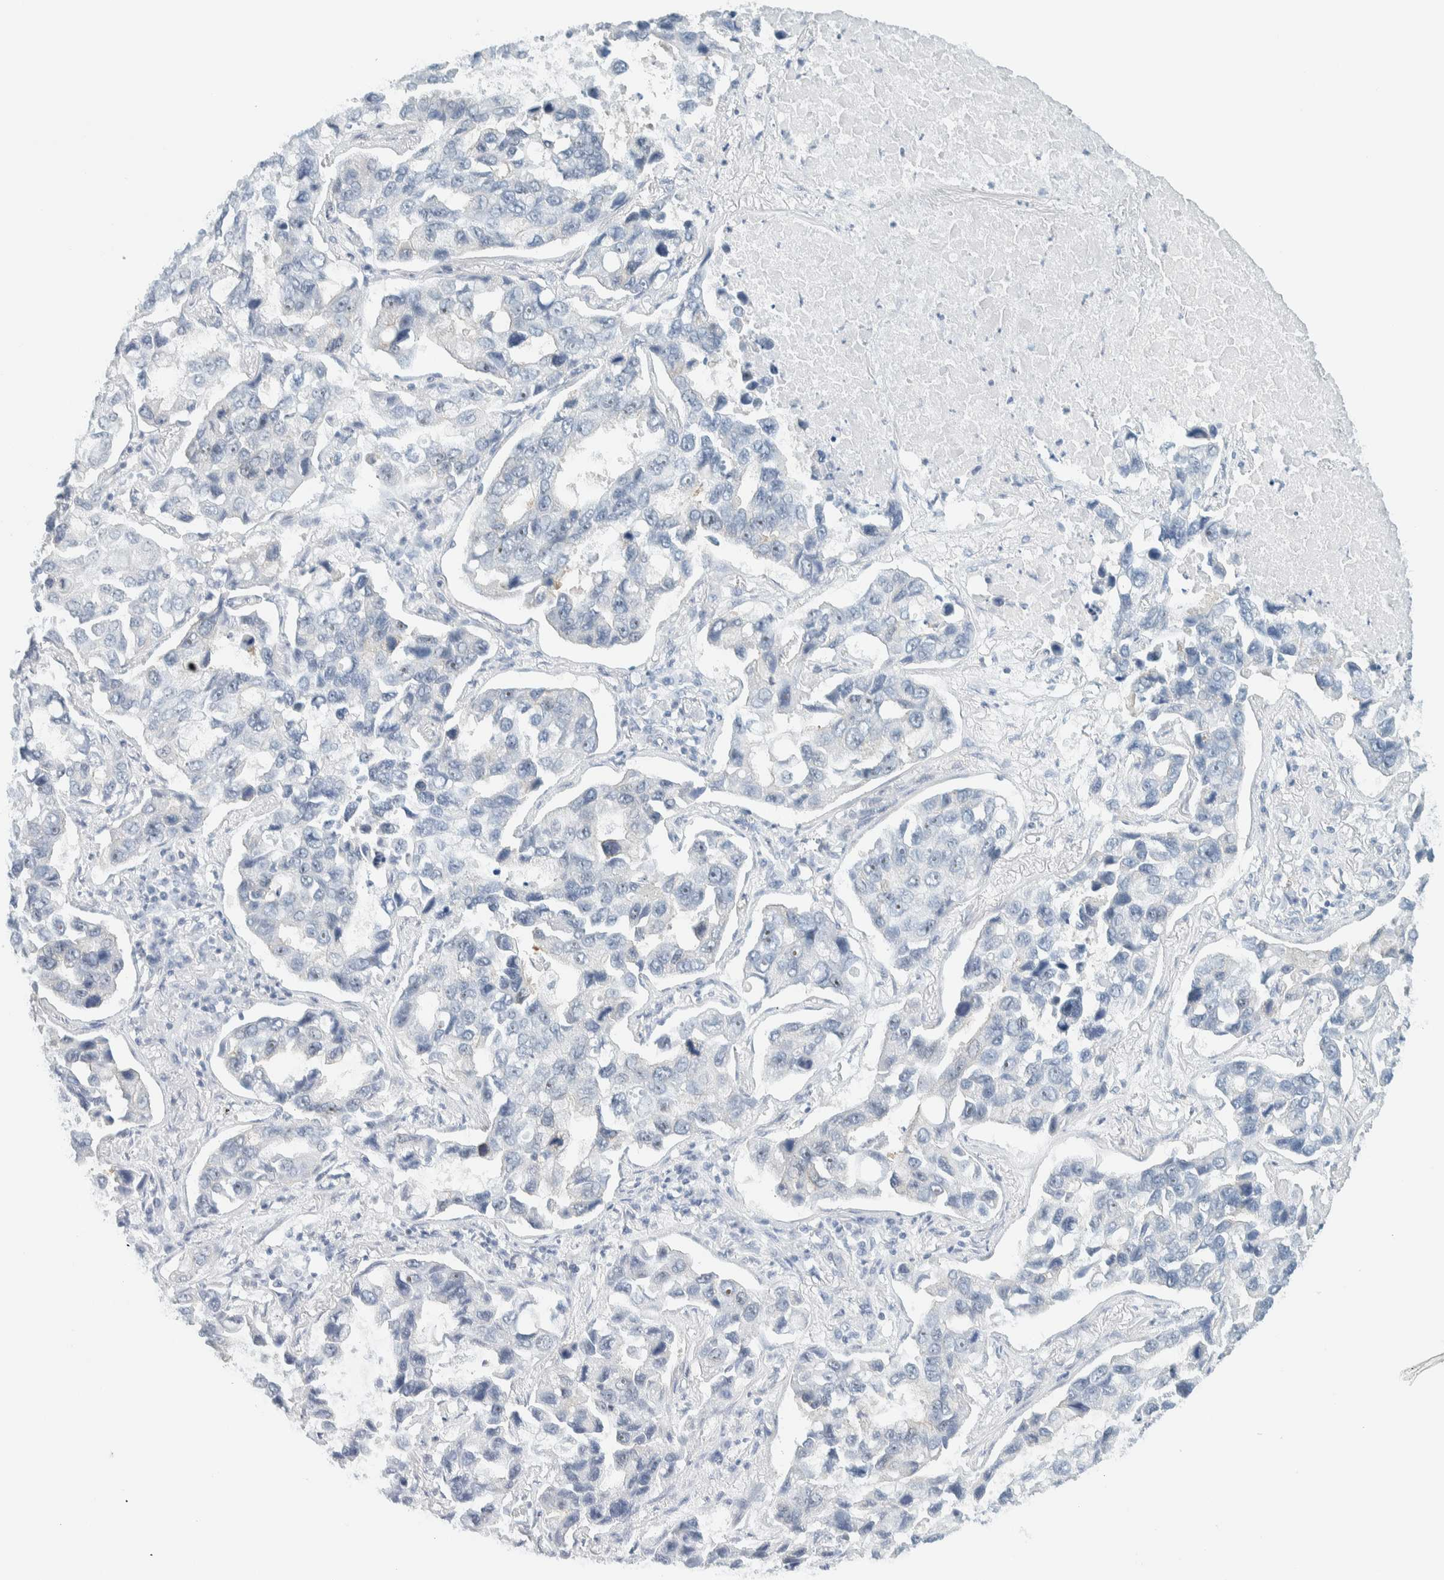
{"staining": {"intensity": "negative", "quantity": "none", "location": "none"}, "tissue": "lung cancer", "cell_type": "Tumor cells", "image_type": "cancer", "snomed": [{"axis": "morphology", "description": "Adenocarcinoma, NOS"}, {"axis": "topography", "description": "Lung"}], "caption": "The immunohistochemistry photomicrograph has no significant expression in tumor cells of lung adenocarcinoma tissue.", "gene": "NDE1", "patient": {"sex": "male", "age": 64}}